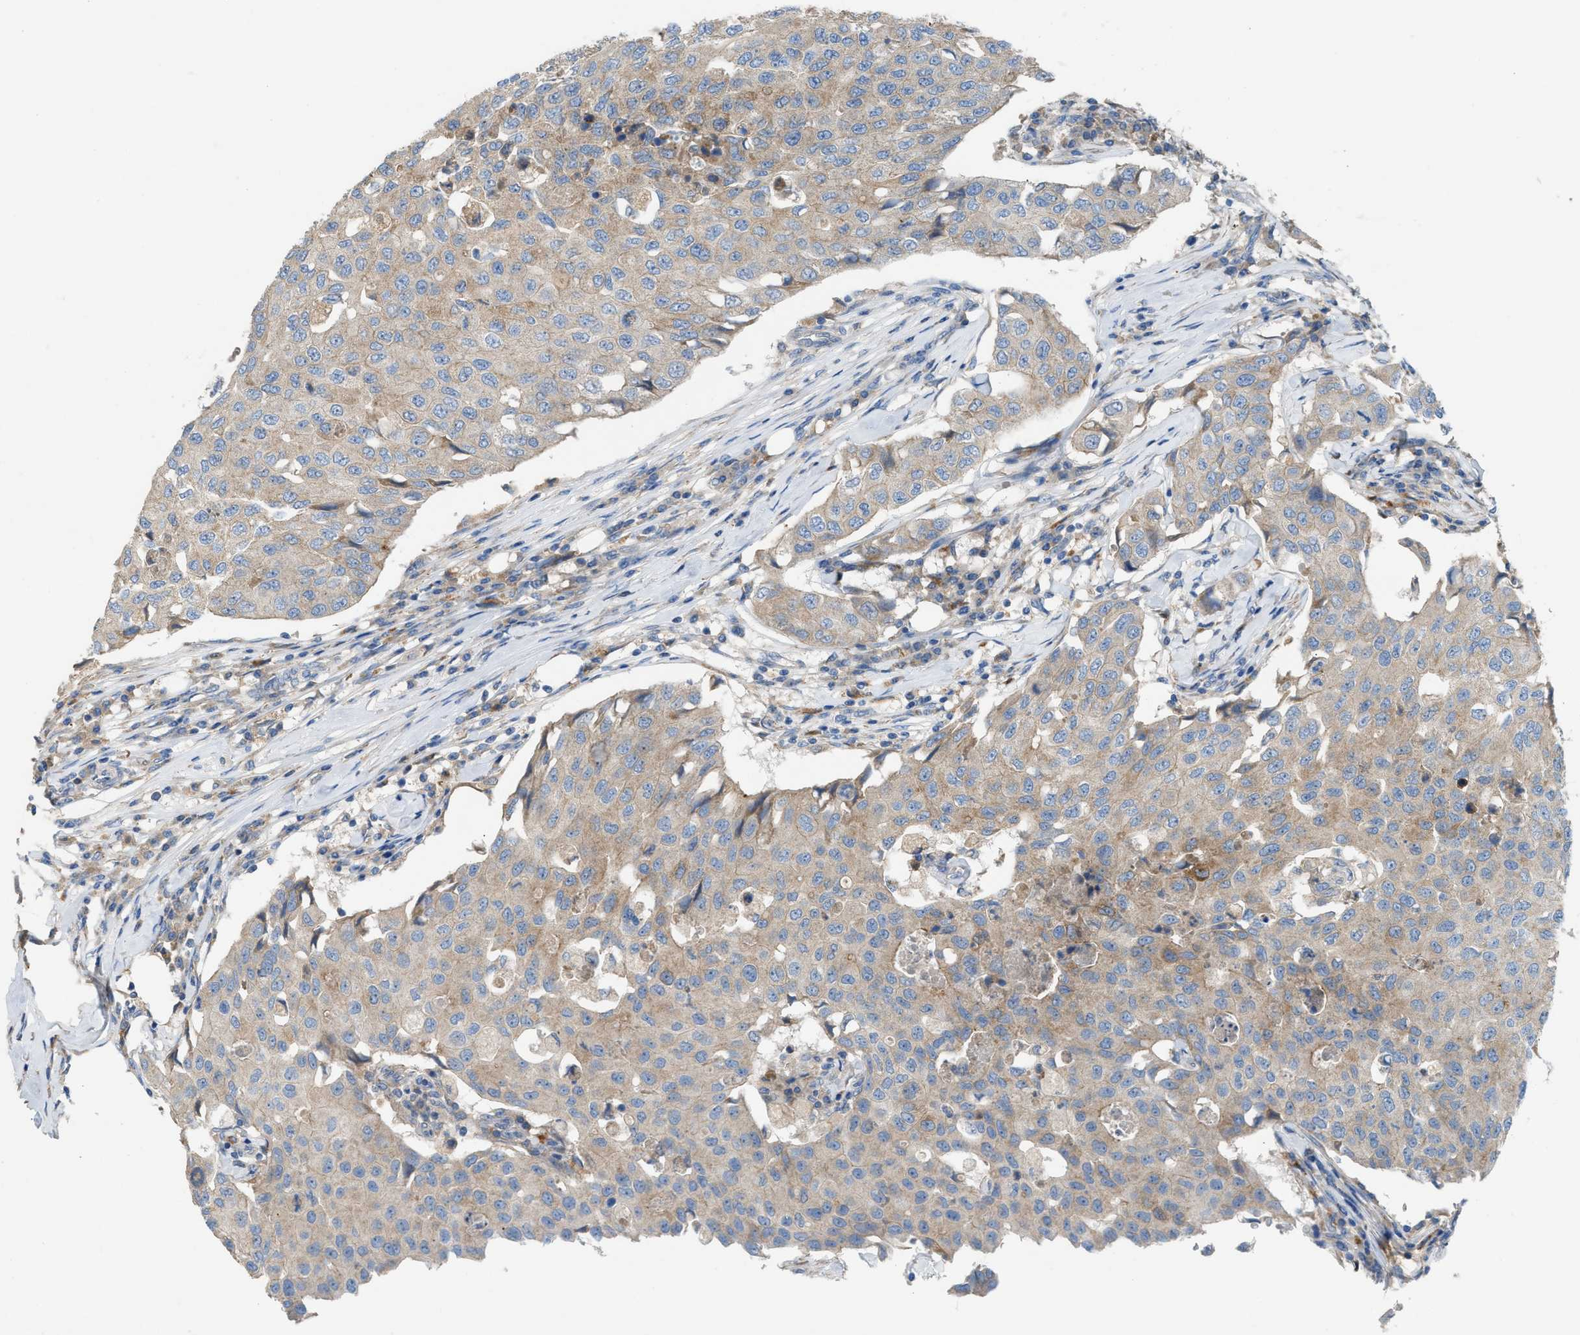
{"staining": {"intensity": "weak", "quantity": "<25%", "location": "cytoplasmic/membranous"}, "tissue": "breast cancer", "cell_type": "Tumor cells", "image_type": "cancer", "snomed": [{"axis": "morphology", "description": "Duct carcinoma"}, {"axis": "topography", "description": "Breast"}], "caption": "Immunohistochemistry image of breast invasive ductal carcinoma stained for a protein (brown), which exhibits no expression in tumor cells.", "gene": "AOAH", "patient": {"sex": "female", "age": 80}}